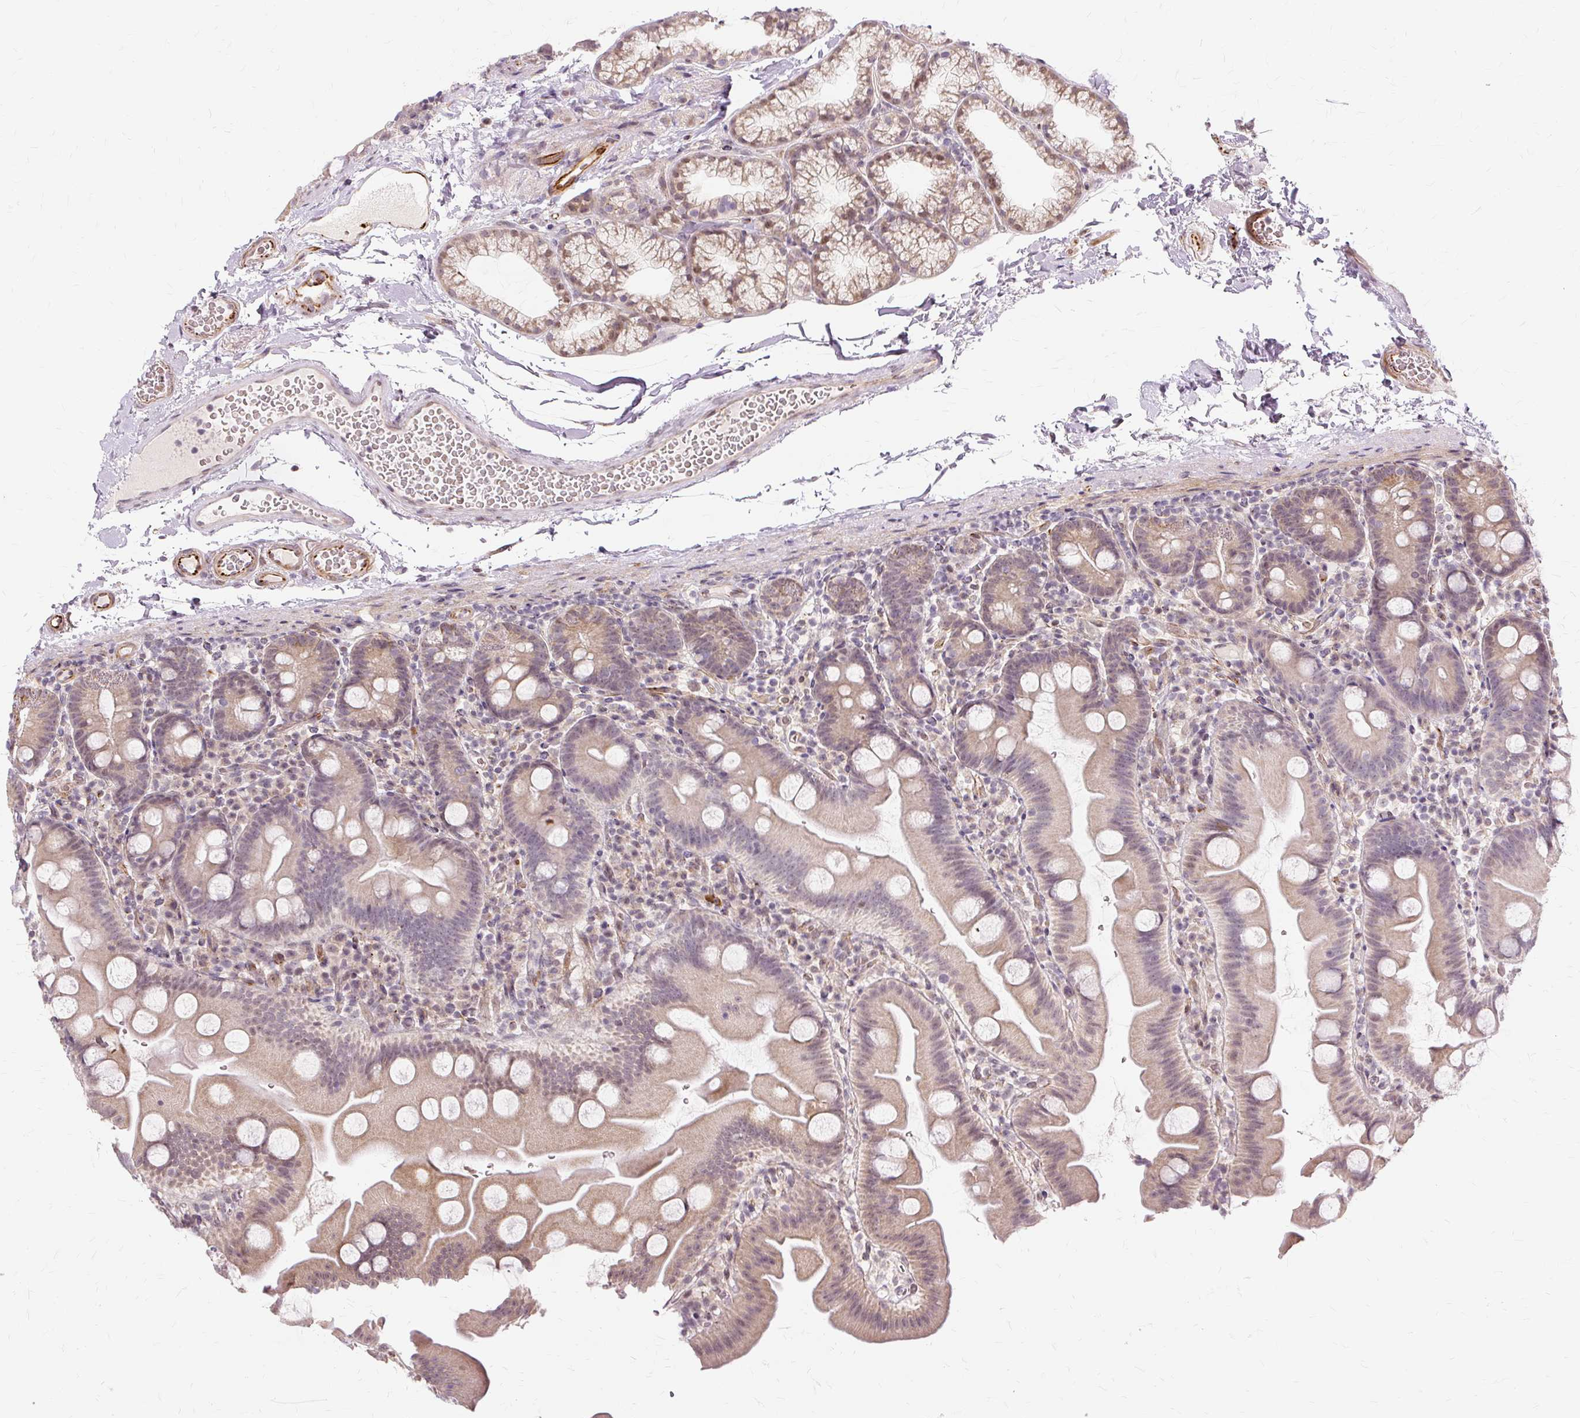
{"staining": {"intensity": "moderate", "quantity": "25%-75%", "location": "cytoplasmic/membranous,nuclear"}, "tissue": "small intestine", "cell_type": "Glandular cells", "image_type": "normal", "snomed": [{"axis": "morphology", "description": "Normal tissue, NOS"}, {"axis": "topography", "description": "Small intestine"}], "caption": "A photomicrograph showing moderate cytoplasmic/membranous,nuclear expression in approximately 25%-75% of glandular cells in normal small intestine, as visualized by brown immunohistochemical staining.", "gene": "MMACHC", "patient": {"sex": "female", "age": 68}}